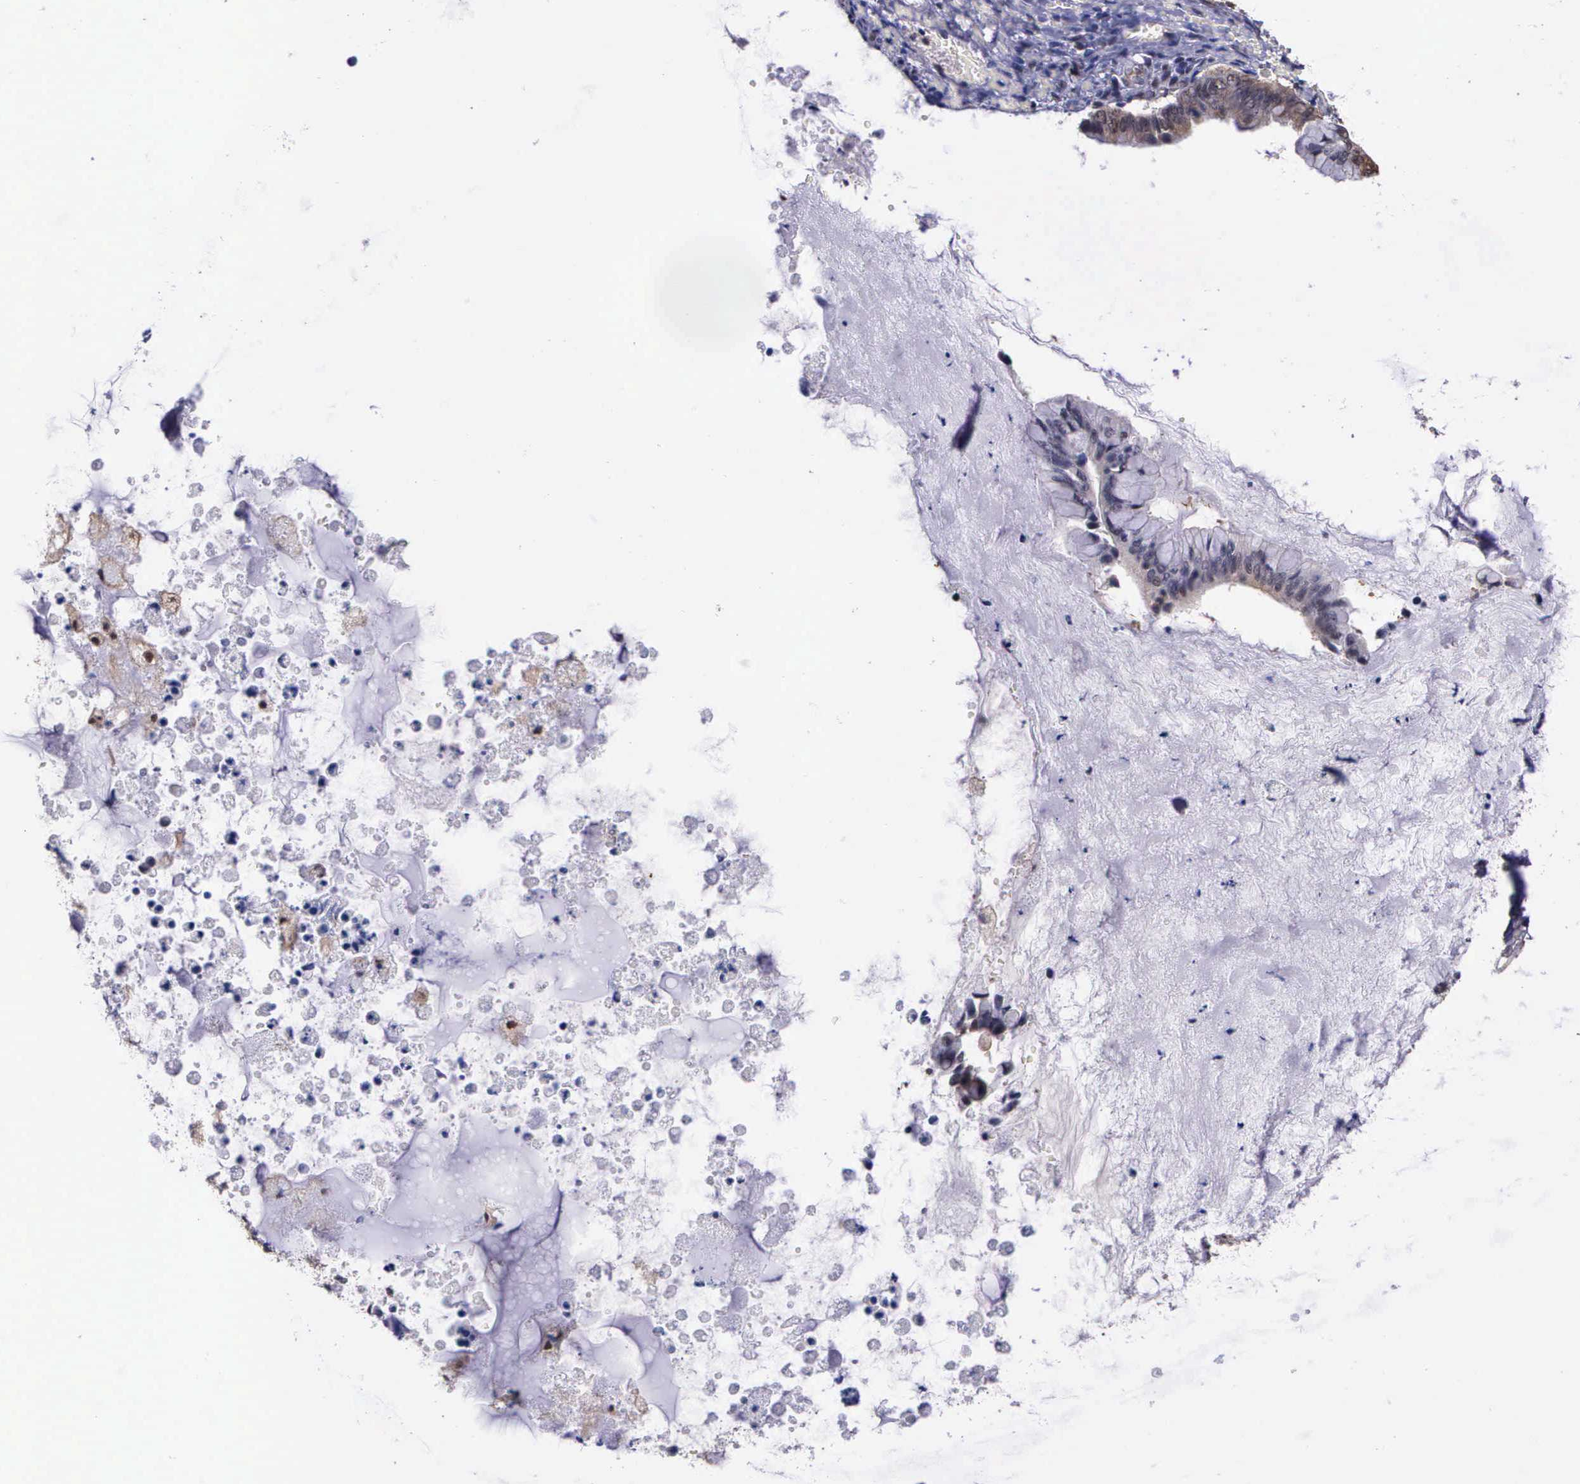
{"staining": {"intensity": "weak", "quantity": "25%-75%", "location": "cytoplasmic/membranous"}, "tissue": "ovarian cancer", "cell_type": "Tumor cells", "image_type": "cancer", "snomed": [{"axis": "morphology", "description": "Cystadenocarcinoma, mucinous, NOS"}, {"axis": "topography", "description": "Ovary"}], "caption": "Ovarian cancer stained with a protein marker shows weak staining in tumor cells.", "gene": "PSMC1", "patient": {"sex": "female", "age": 36}}